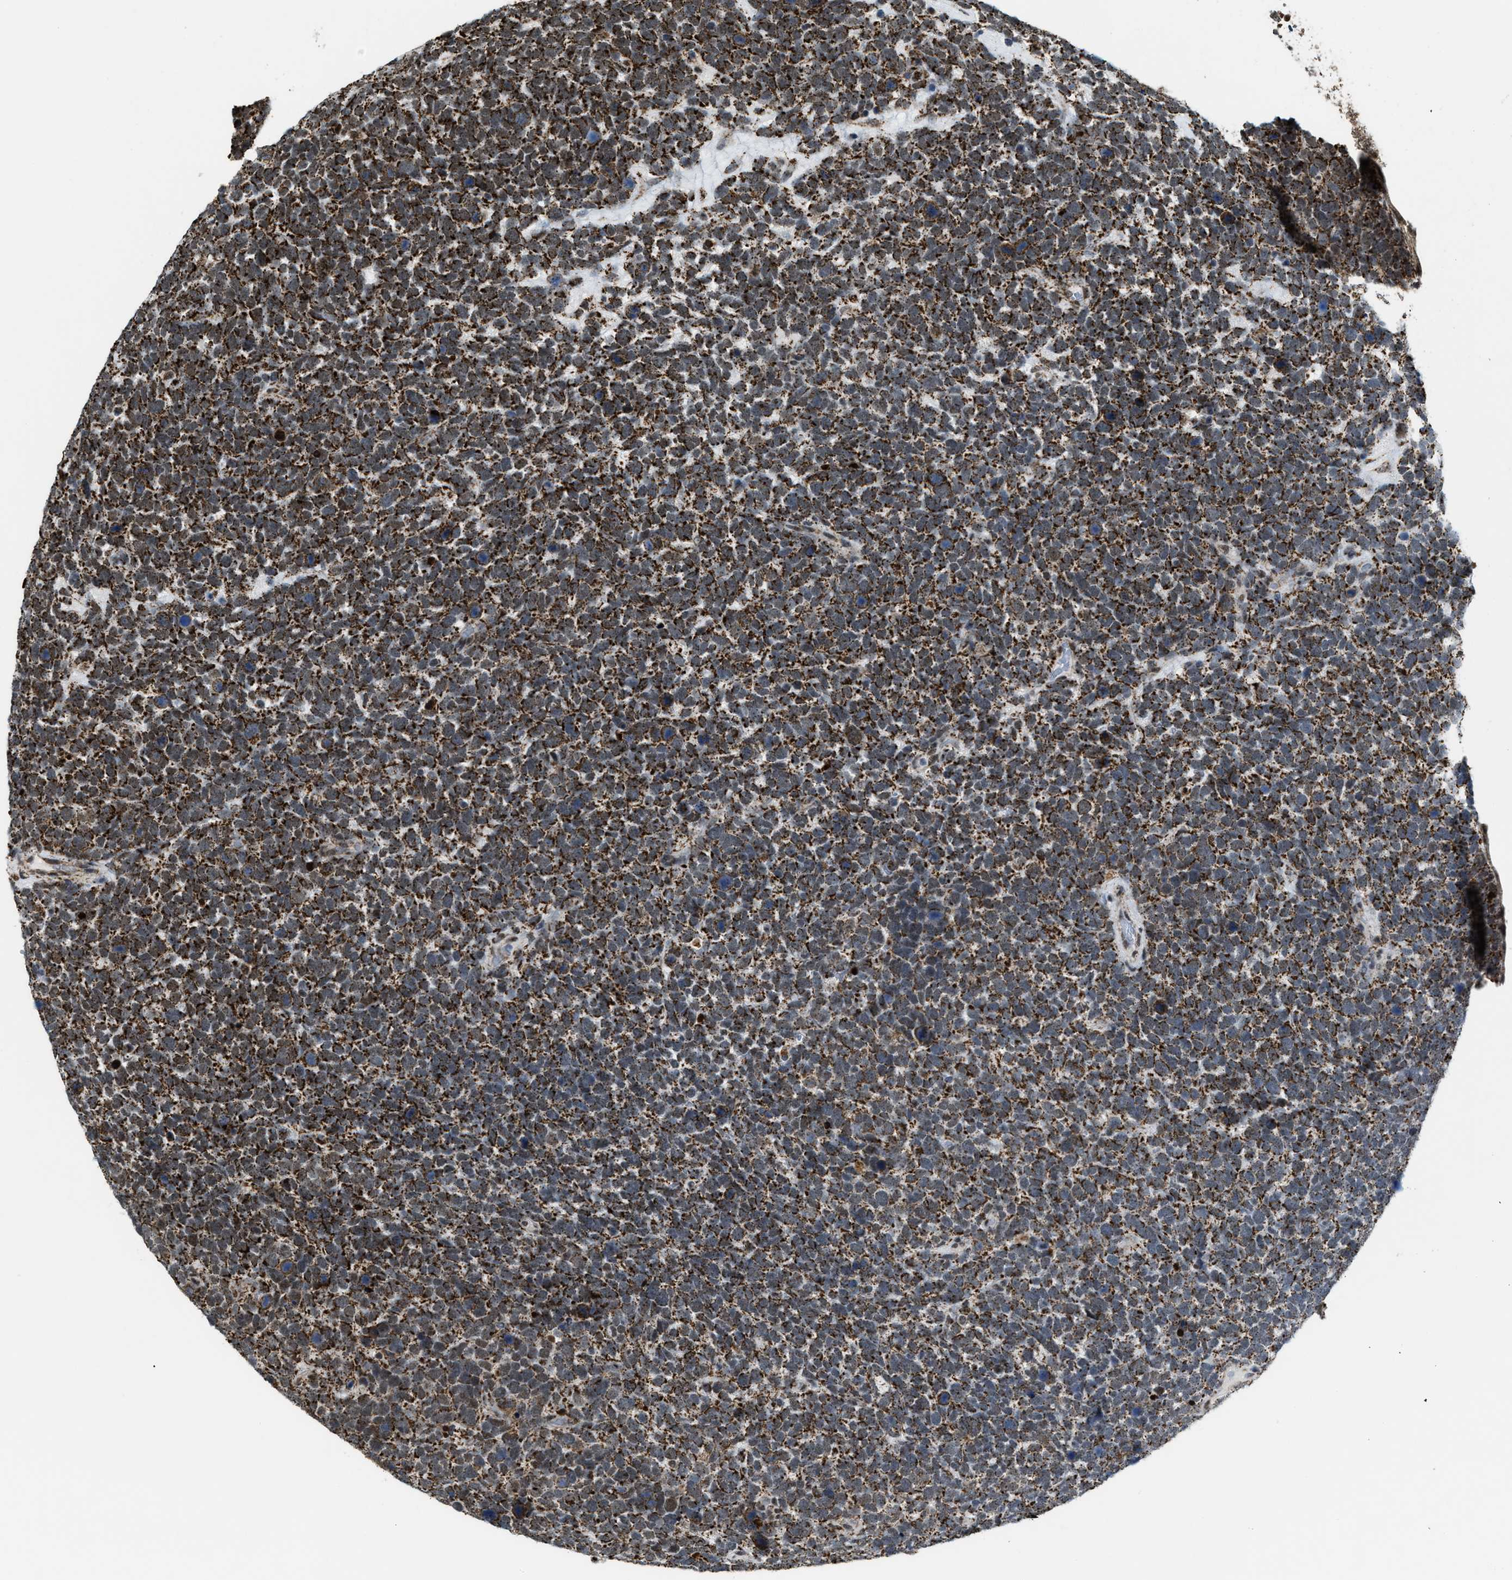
{"staining": {"intensity": "strong", "quantity": ">75%", "location": "cytoplasmic/membranous"}, "tissue": "urothelial cancer", "cell_type": "Tumor cells", "image_type": "cancer", "snomed": [{"axis": "morphology", "description": "Urothelial carcinoma, High grade"}, {"axis": "topography", "description": "Urinary bladder"}], "caption": "Immunohistochemical staining of human high-grade urothelial carcinoma exhibits high levels of strong cytoplasmic/membranous staining in about >75% of tumor cells. Ihc stains the protein in brown and the nuclei are stained blue.", "gene": "HIBADH", "patient": {"sex": "female", "age": 82}}